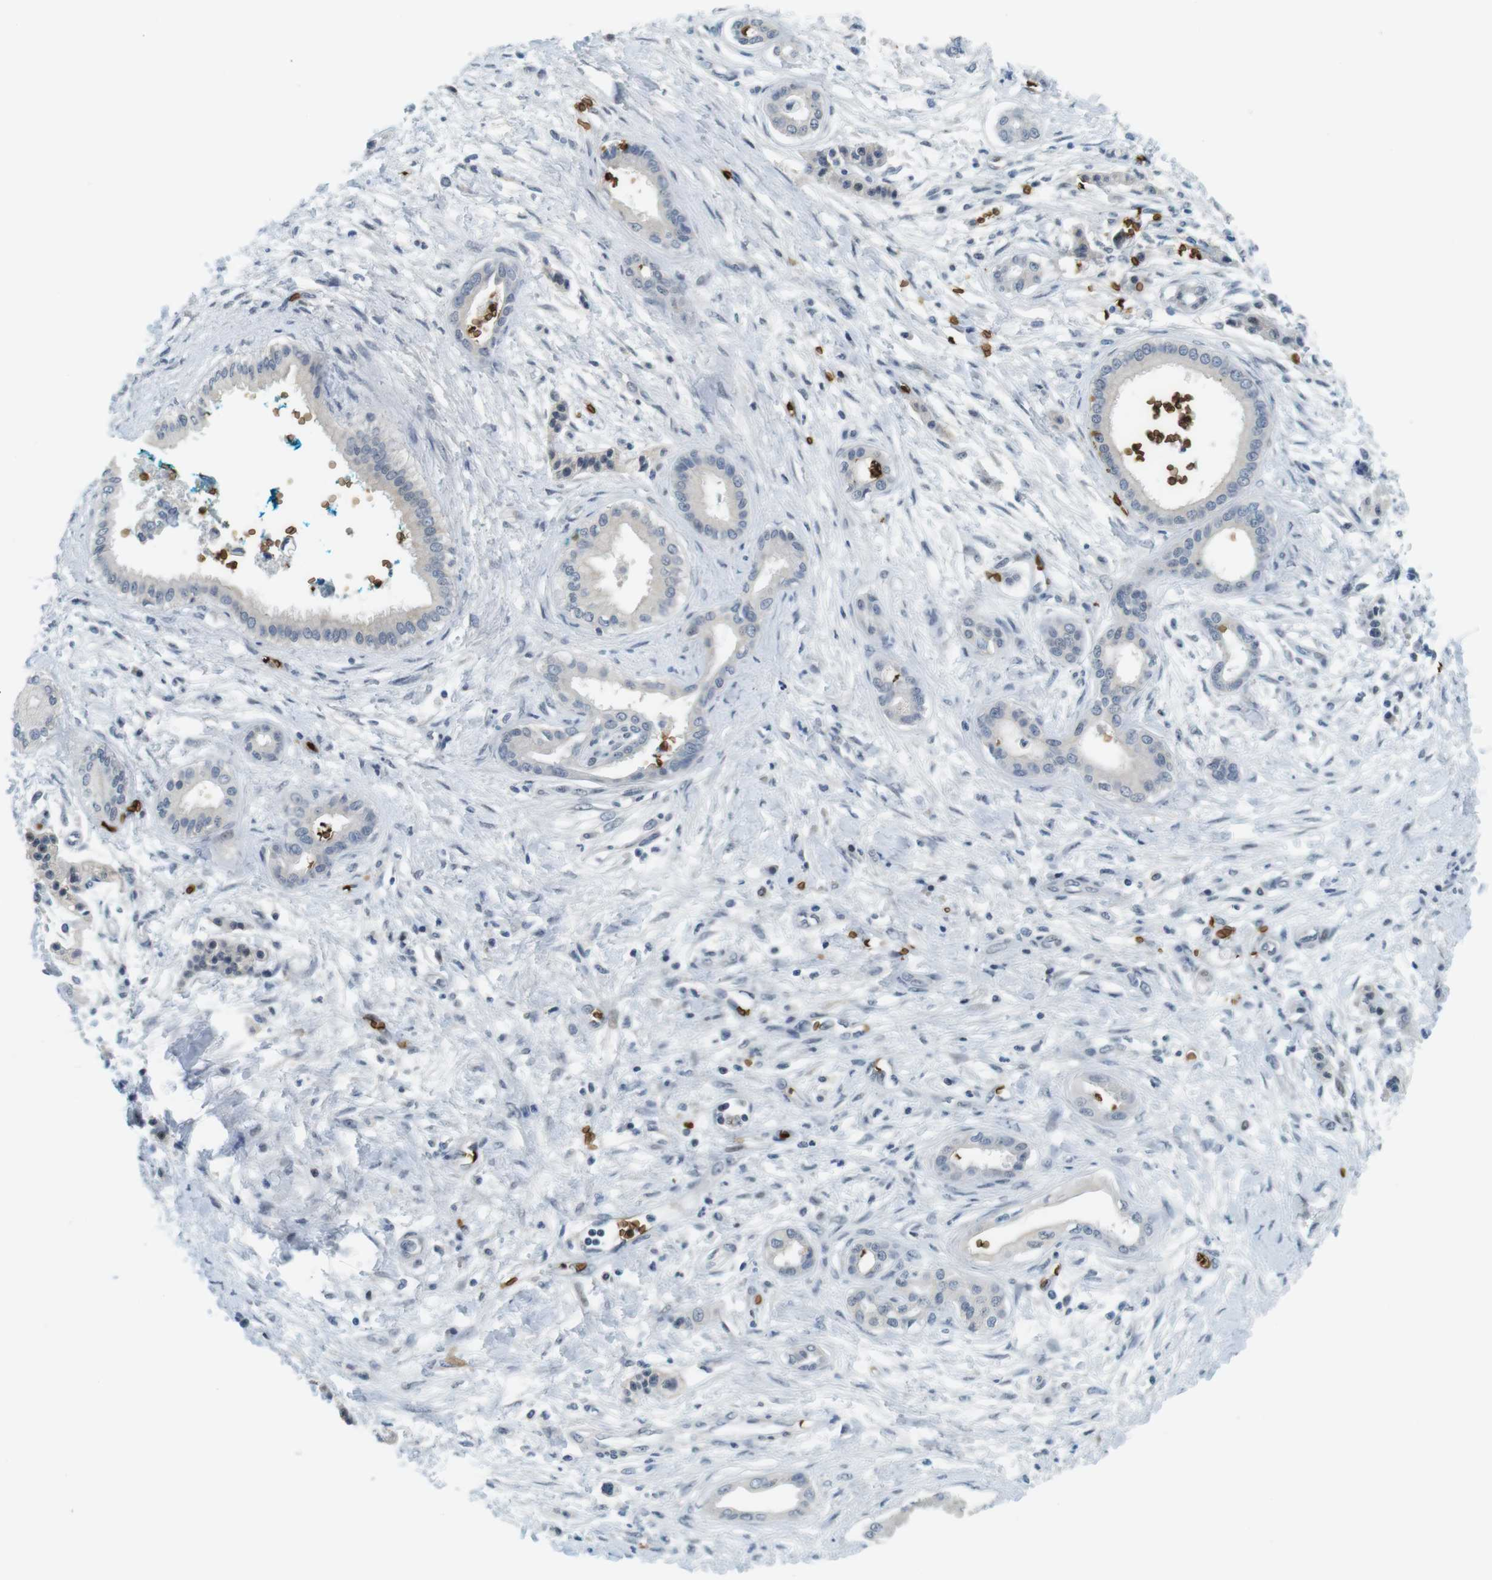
{"staining": {"intensity": "negative", "quantity": "none", "location": "none"}, "tissue": "pancreatic cancer", "cell_type": "Tumor cells", "image_type": "cancer", "snomed": [{"axis": "morphology", "description": "Adenocarcinoma, NOS"}, {"axis": "topography", "description": "Pancreas"}], "caption": "Protein analysis of pancreatic adenocarcinoma reveals no significant staining in tumor cells.", "gene": "SLC4A1", "patient": {"sex": "male", "age": 56}}